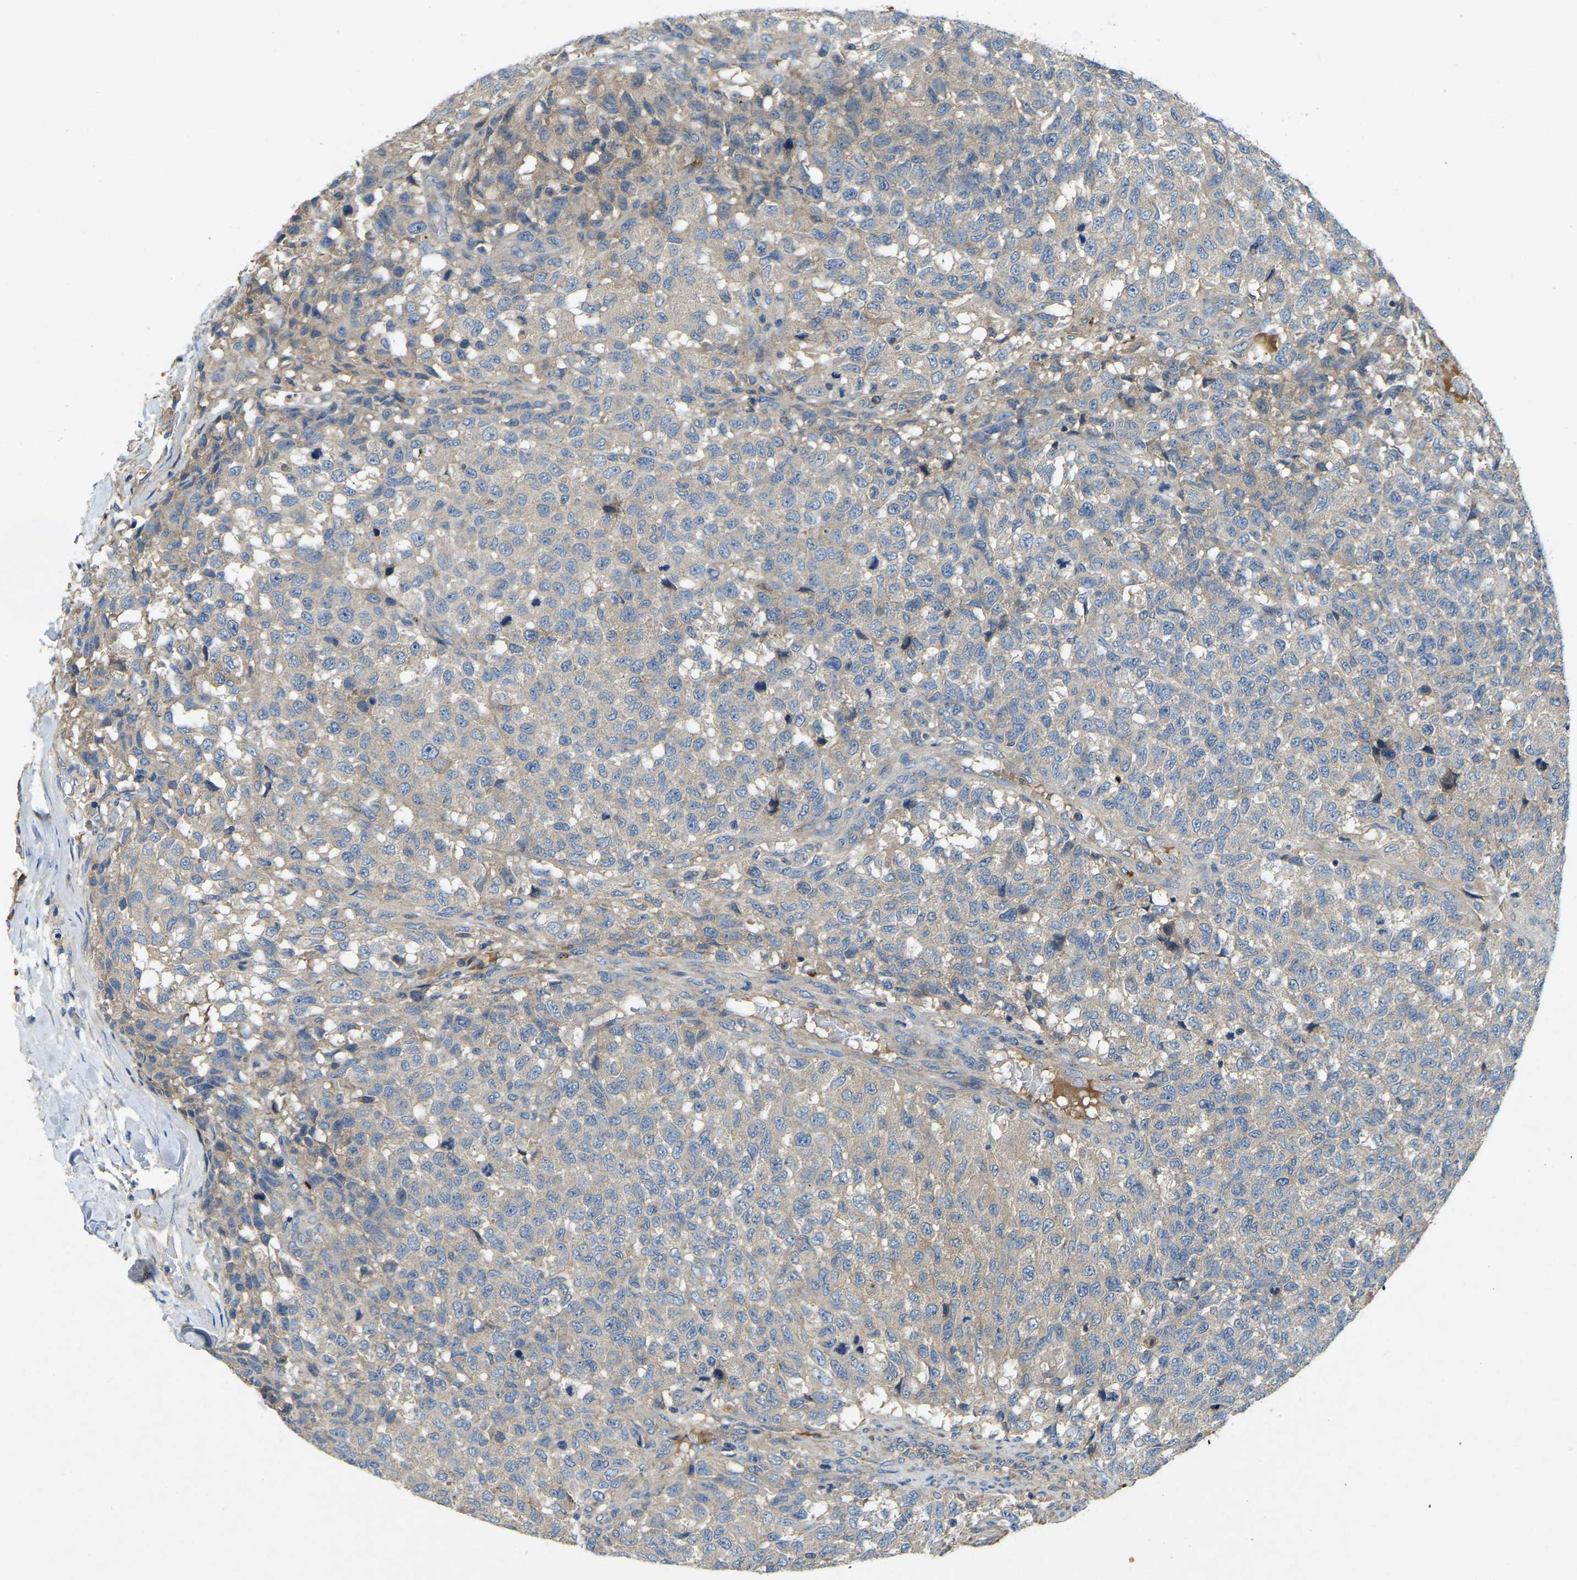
{"staining": {"intensity": "negative", "quantity": "none", "location": "none"}, "tissue": "testis cancer", "cell_type": "Tumor cells", "image_type": "cancer", "snomed": [{"axis": "morphology", "description": "Seminoma, NOS"}, {"axis": "topography", "description": "Testis"}], "caption": "Tumor cells show no significant positivity in testis cancer (seminoma). (Immunohistochemistry, brightfield microscopy, high magnification).", "gene": "ATP8B1", "patient": {"sex": "male", "age": 59}}